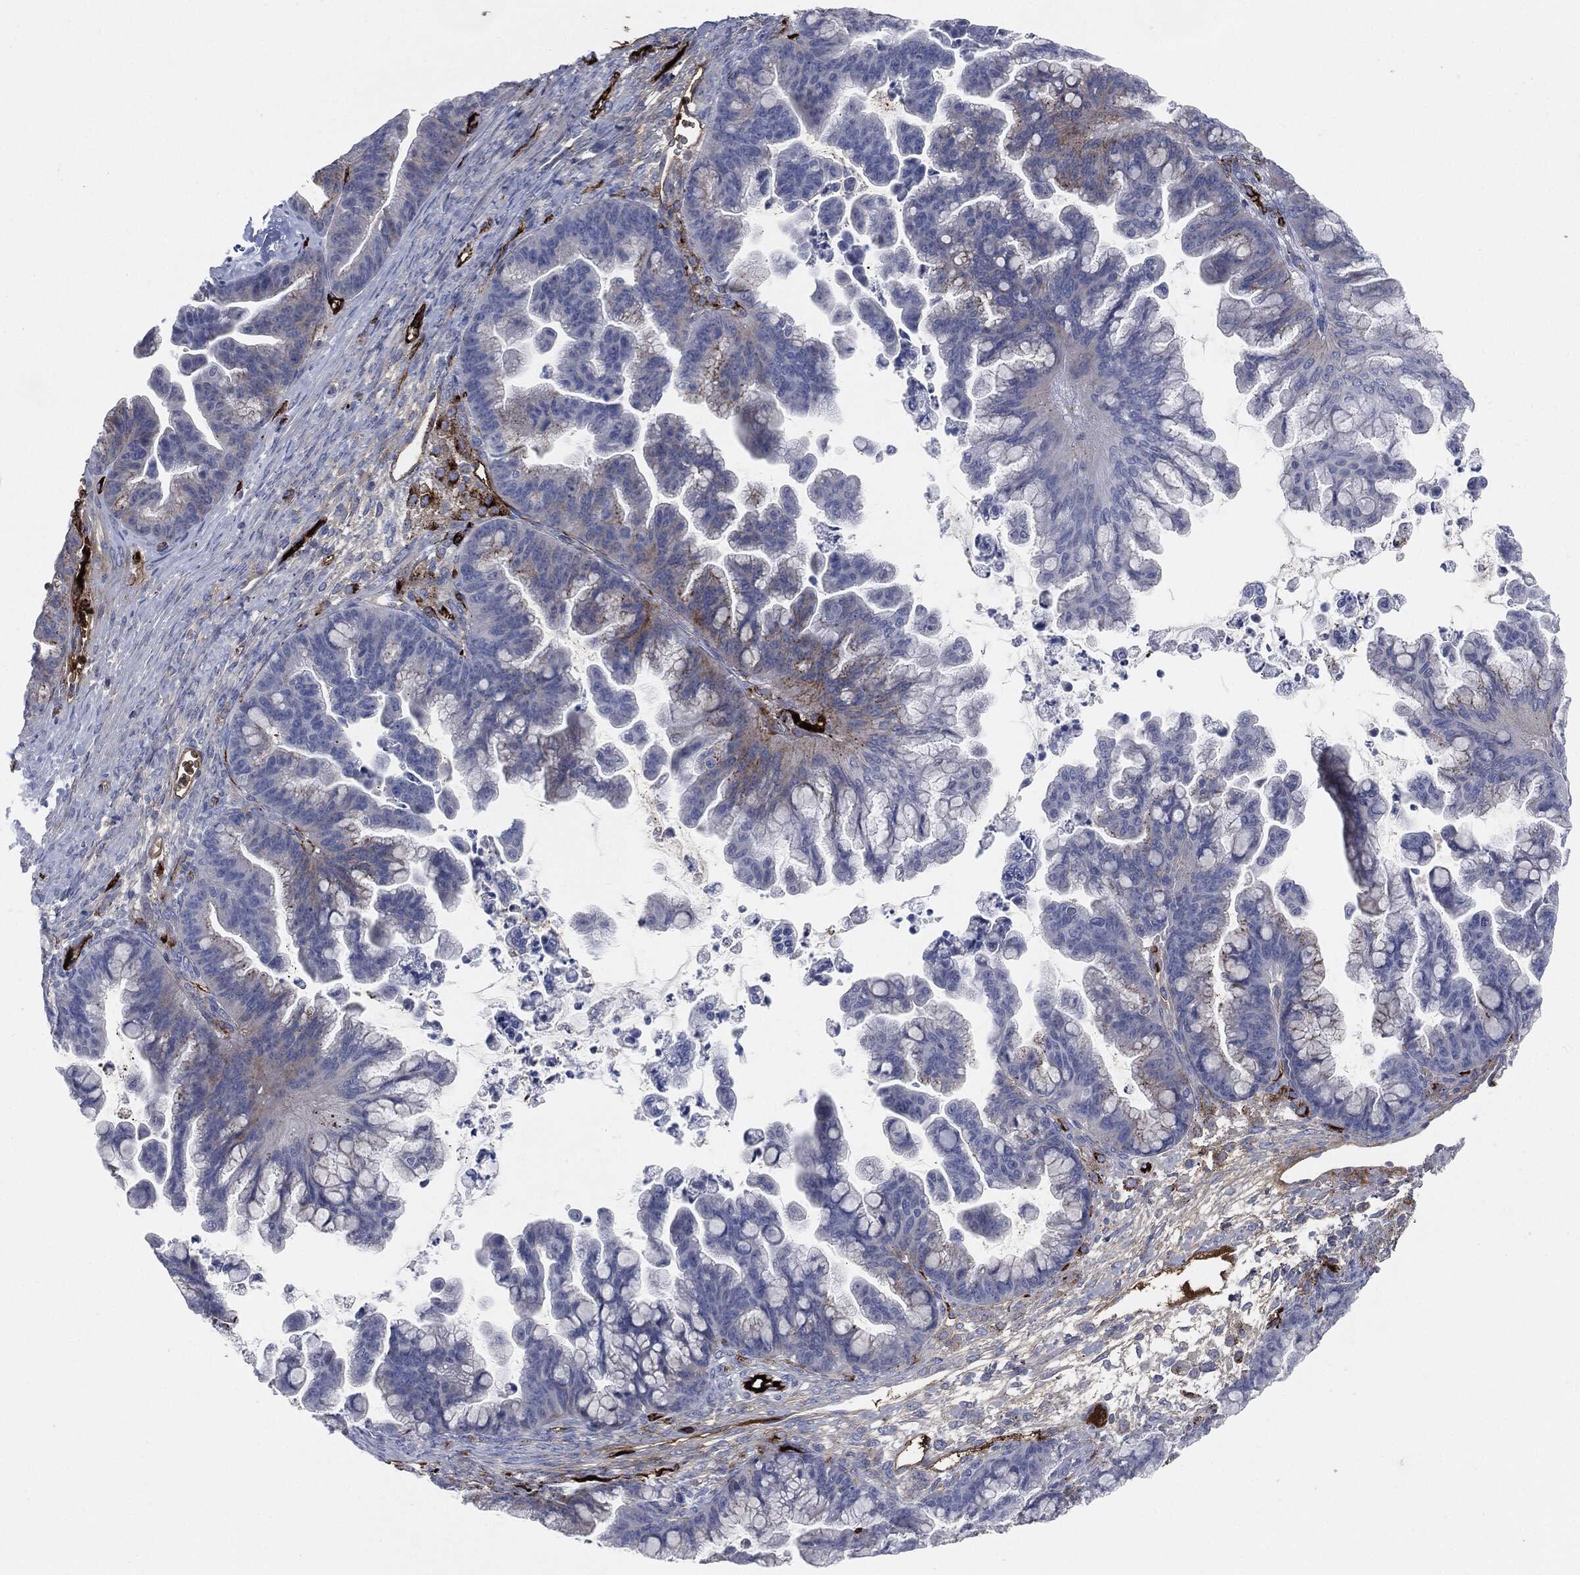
{"staining": {"intensity": "negative", "quantity": "none", "location": "none"}, "tissue": "ovarian cancer", "cell_type": "Tumor cells", "image_type": "cancer", "snomed": [{"axis": "morphology", "description": "Cystadenocarcinoma, mucinous, NOS"}, {"axis": "topography", "description": "Ovary"}], "caption": "Ovarian cancer (mucinous cystadenocarcinoma) was stained to show a protein in brown. There is no significant staining in tumor cells. (DAB (3,3'-diaminobenzidine) immunohistochemistry (IHC) visualized using brightfield microscopy, high magnification).", "gene": "APOB", "patient": {"sex": "female", "age": 67}}